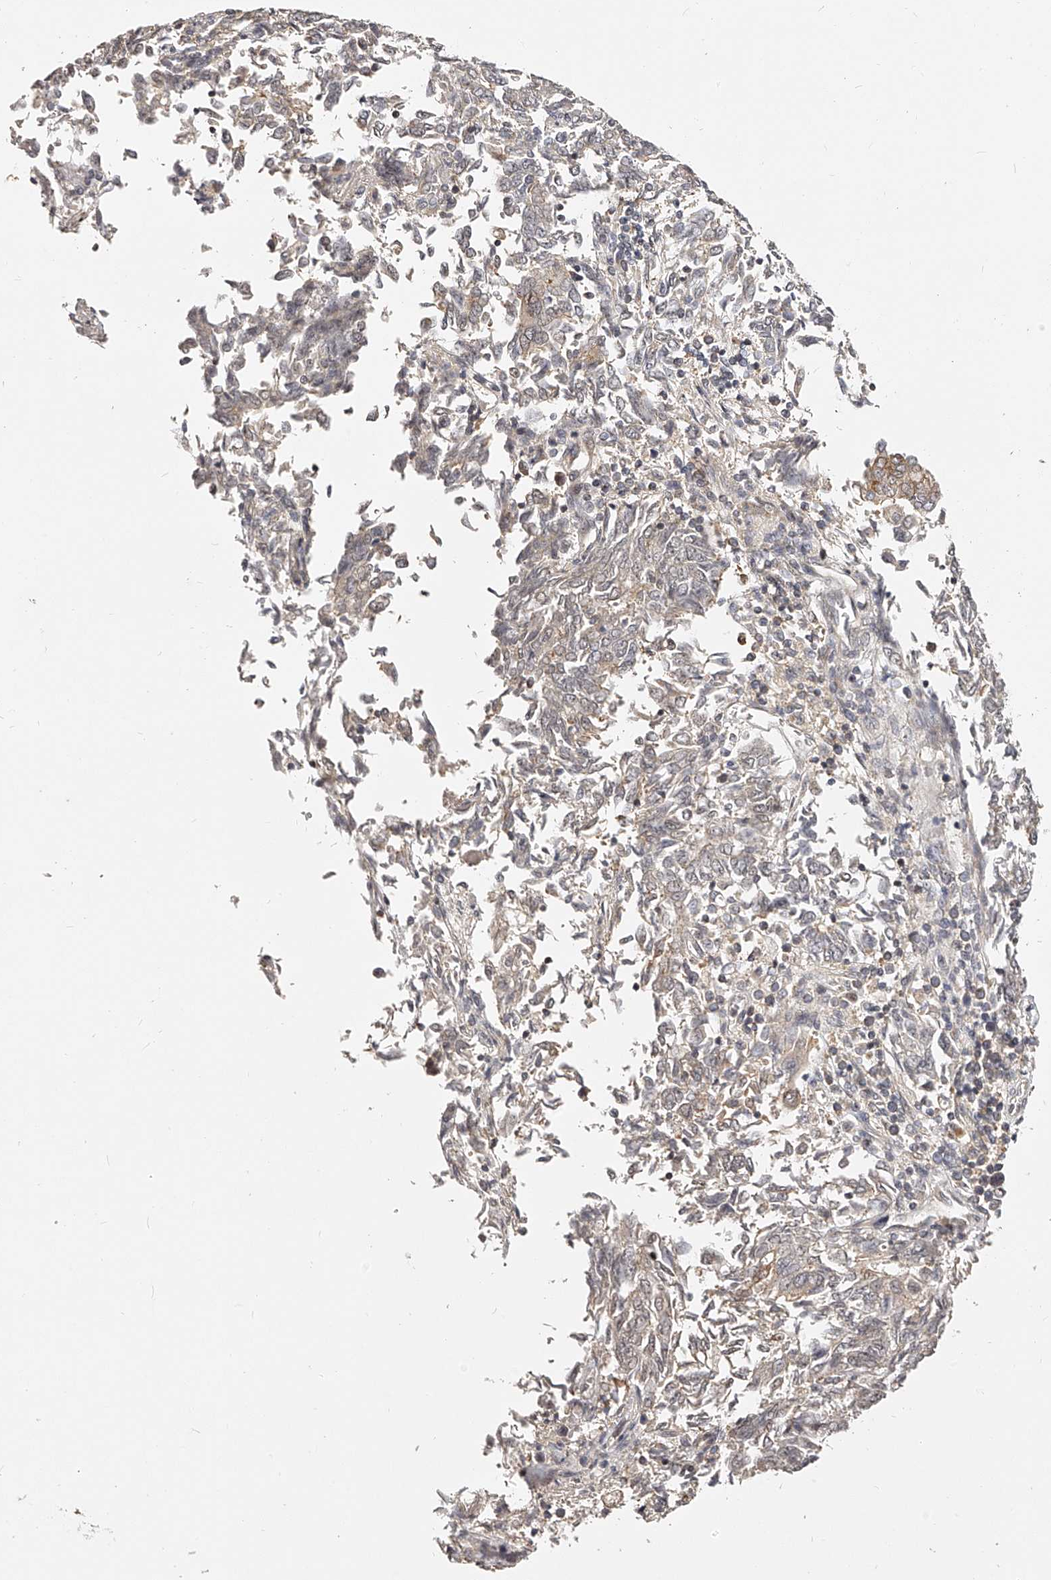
{"staining": {"intensity": "negative", "quantity": "none", "location": "none"}, "tissue": "endometrial cancer", "cell_type": "Tumor cells", "image_type": "cancer", "snomed": [{"axis": "morphology", "description": "Adenocarcinoma, NOS"}, {"axis": "topography", "description": "Endometrium"}], "caption": "An IHC micrograph of endometrial cancer (adenocarcinoma) is shown. There is no staining in tumor cells of endometrial cancer (adenocarcinoma).", "gene": "ZNF789", "patient": {"sex": "female", "age": 80}}